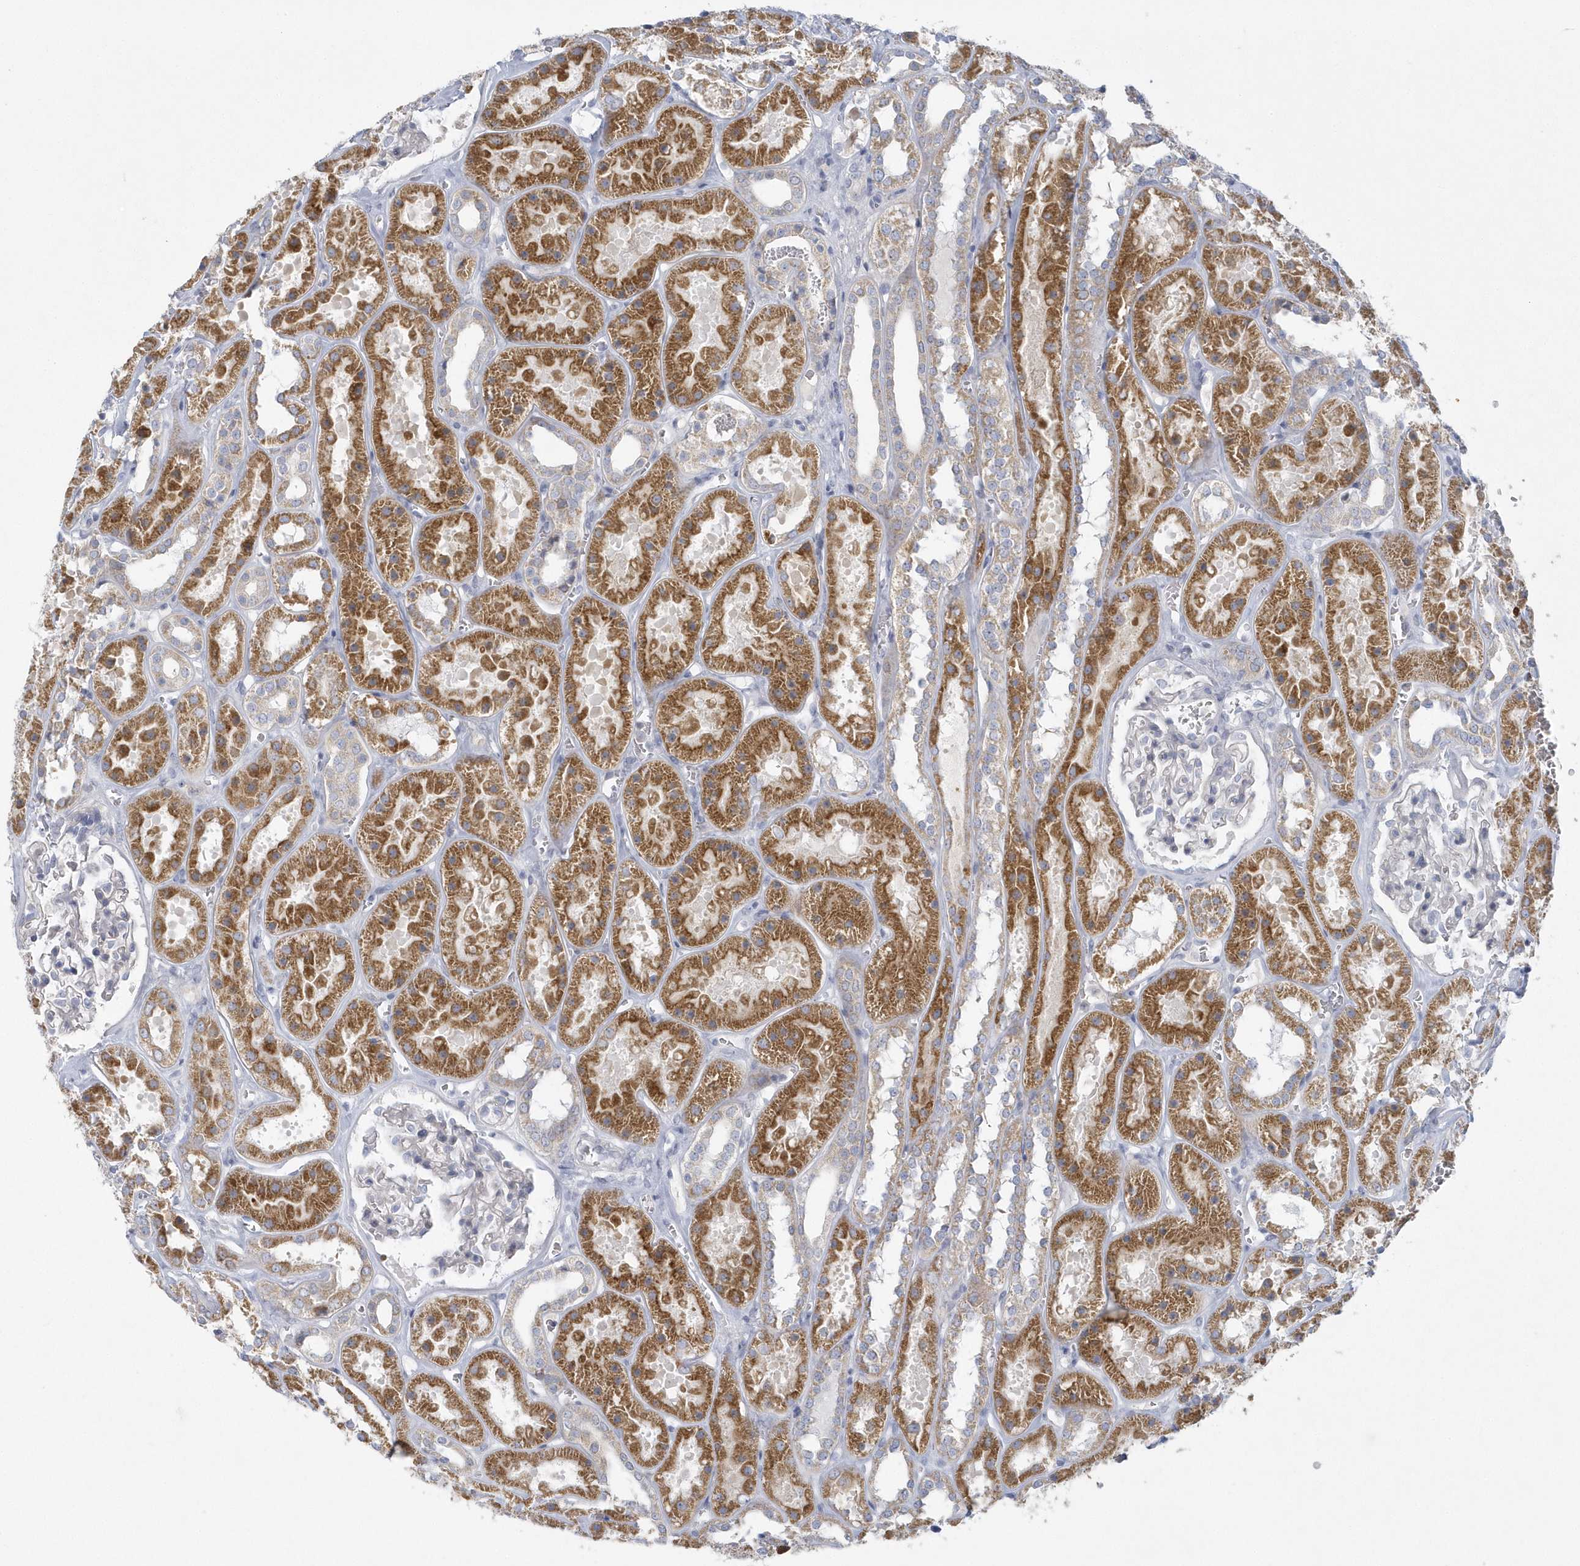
{"staining": {"intensity": "negative", "quantity": "none", "location": "none"}, "tissue": "kidney", "cell_type": "Cells in glomeruli", "image_type": "normal", "snomed": [{"axis": "morphology", "description": "Normal tissue, NOS"}, {"axis": "topography", "description": "Kidney"}], "caption": "IHC photomicrograph of unremarkable human kidney stained for a protein (brown), which exhibits no staining in cells in glomeruli.", "gene": "NIPAL1", "patient": {"sex": "female", "age": 41}}